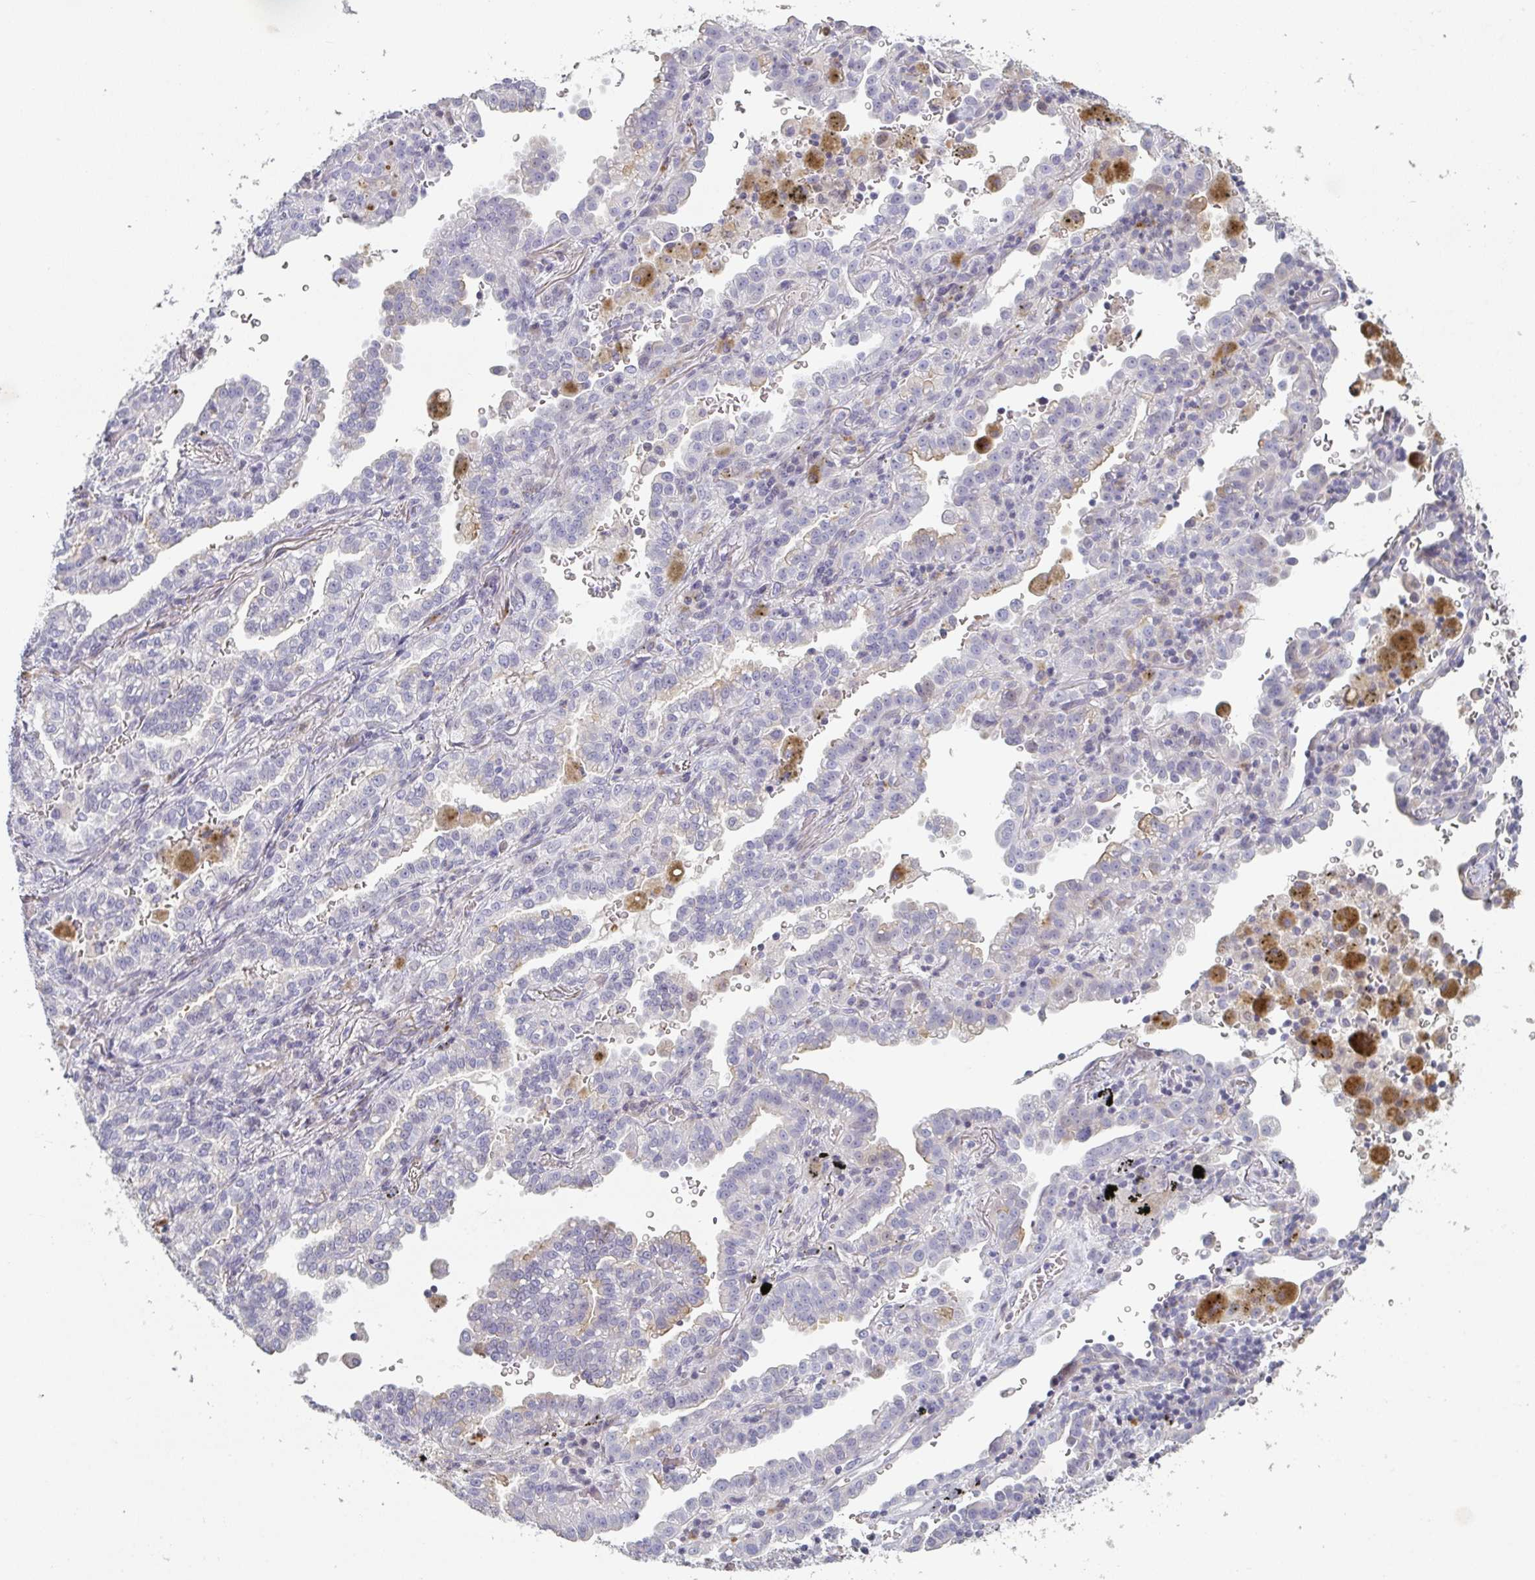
{"staining": {"intensity": "negative", "quantity": "none", "location": "none"}, "tissue": "lung cancer", "cell_type": "Tumor cells", "image_type": "cancer", "snomed": [{"axis": "morphology", "description": "Adenocarcinoma, NOS"}, {"axis": "topography", "description": "Lymph node"}, {"axis": "topography", "description": "Lung"}], "caption": "DAB immunohistochemical staining of lung adenocarcinoma reveals no significant positivity in tumor cells. (Immunohistochemistry (ihc), brightfield microscopy, high magnification).", "gene": "A1CF", "patient": {"sex": "male", "age": 66}}